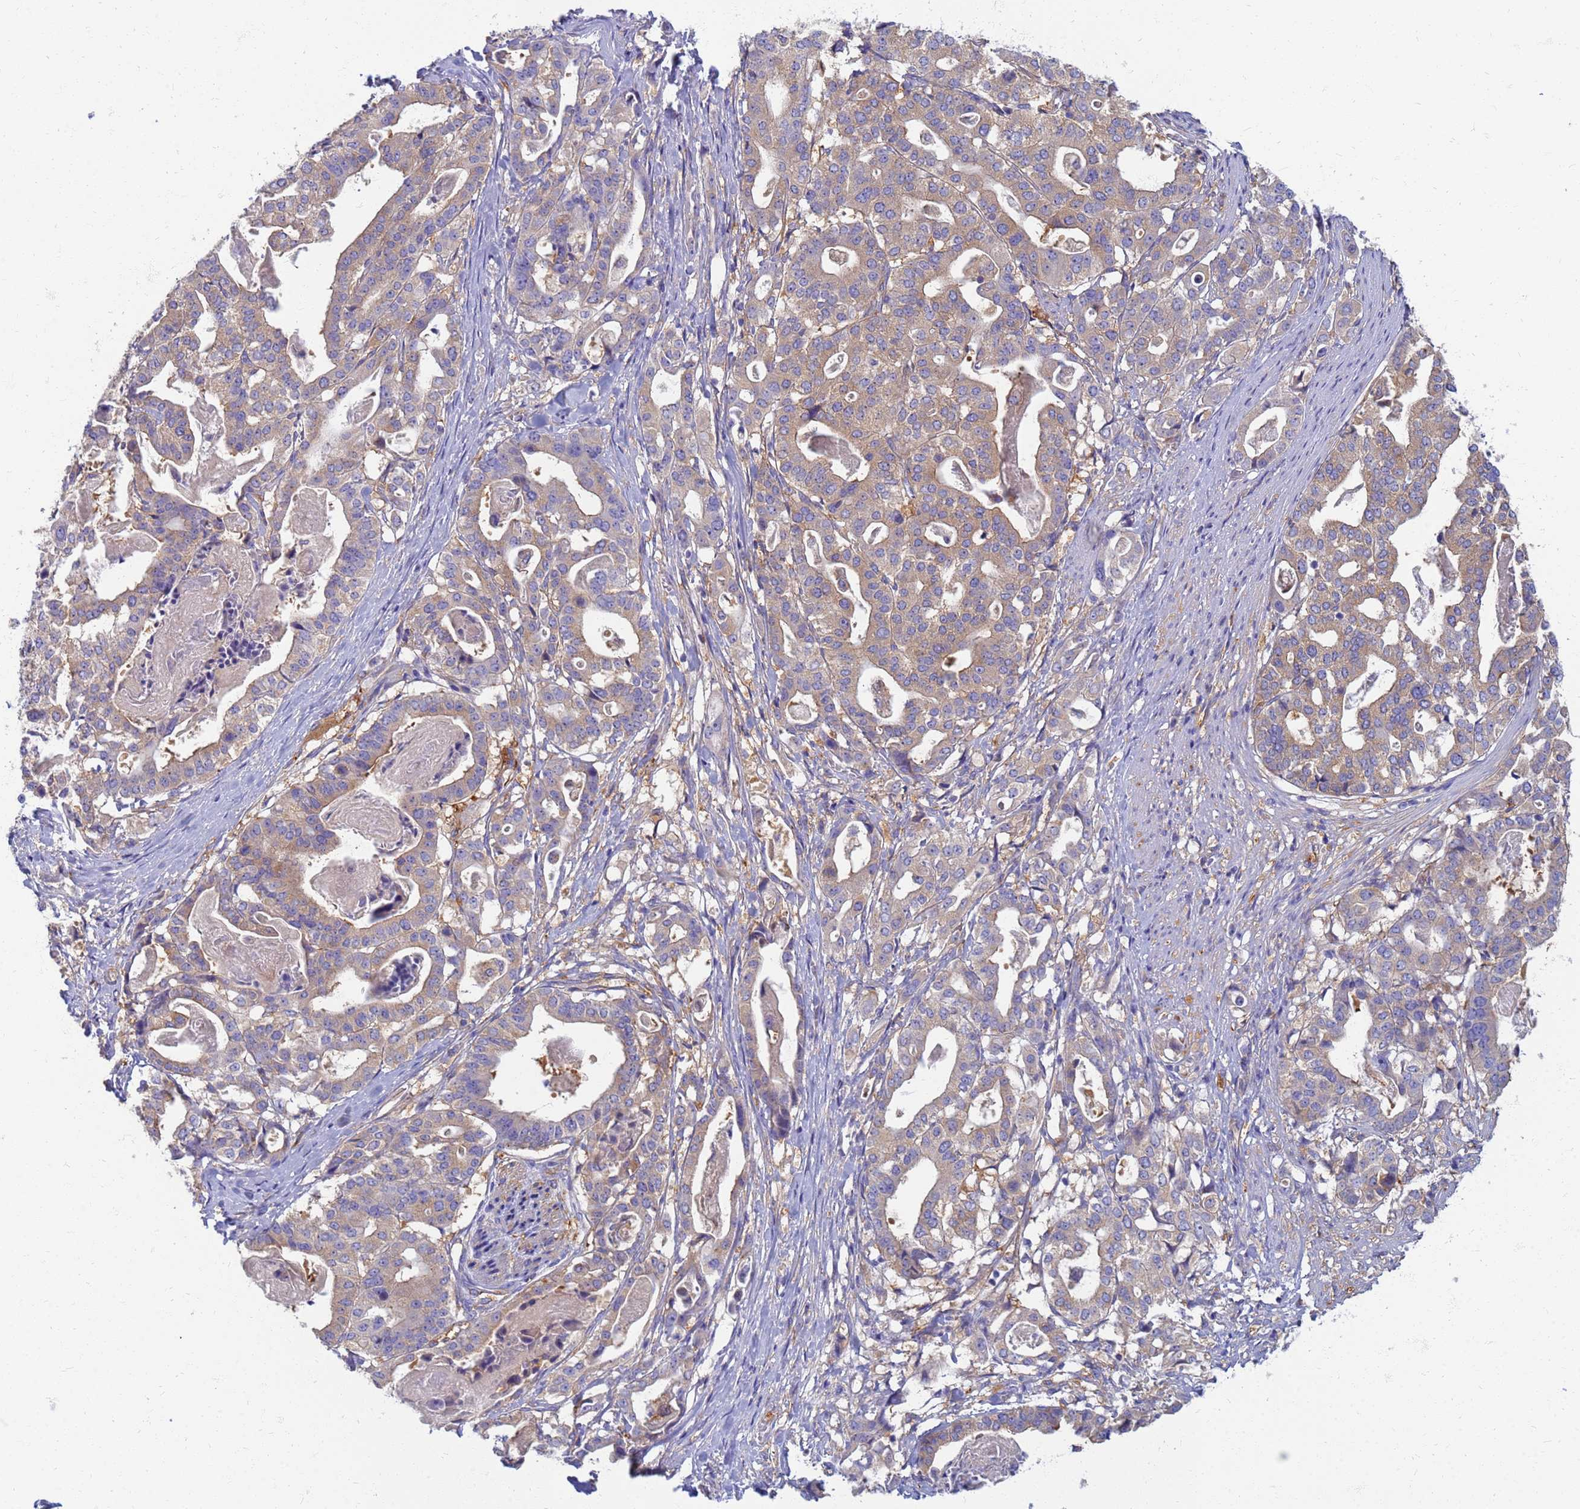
{"staining": {"intensity": "weak", "quantity": ">75%", "location": "cytoplasmic/membranous"}, "tissue": "stomach cancer", "cell_type": "Tumor cells", "image_type": "cancer", "snomed": [{"axis": "morphology", "description": "Adenocarcinoma, NOS"}, {"axis": "topography", "description": "Stomach"}], "caption": "The histopathology image shows a brown stain indicating the presence of a protein in the cytoplasmic/membranous of tumor cells in adenocarcinoma (stomach).", "gene": "EEA1", "patient": {"sex": "male", "age": 48}}